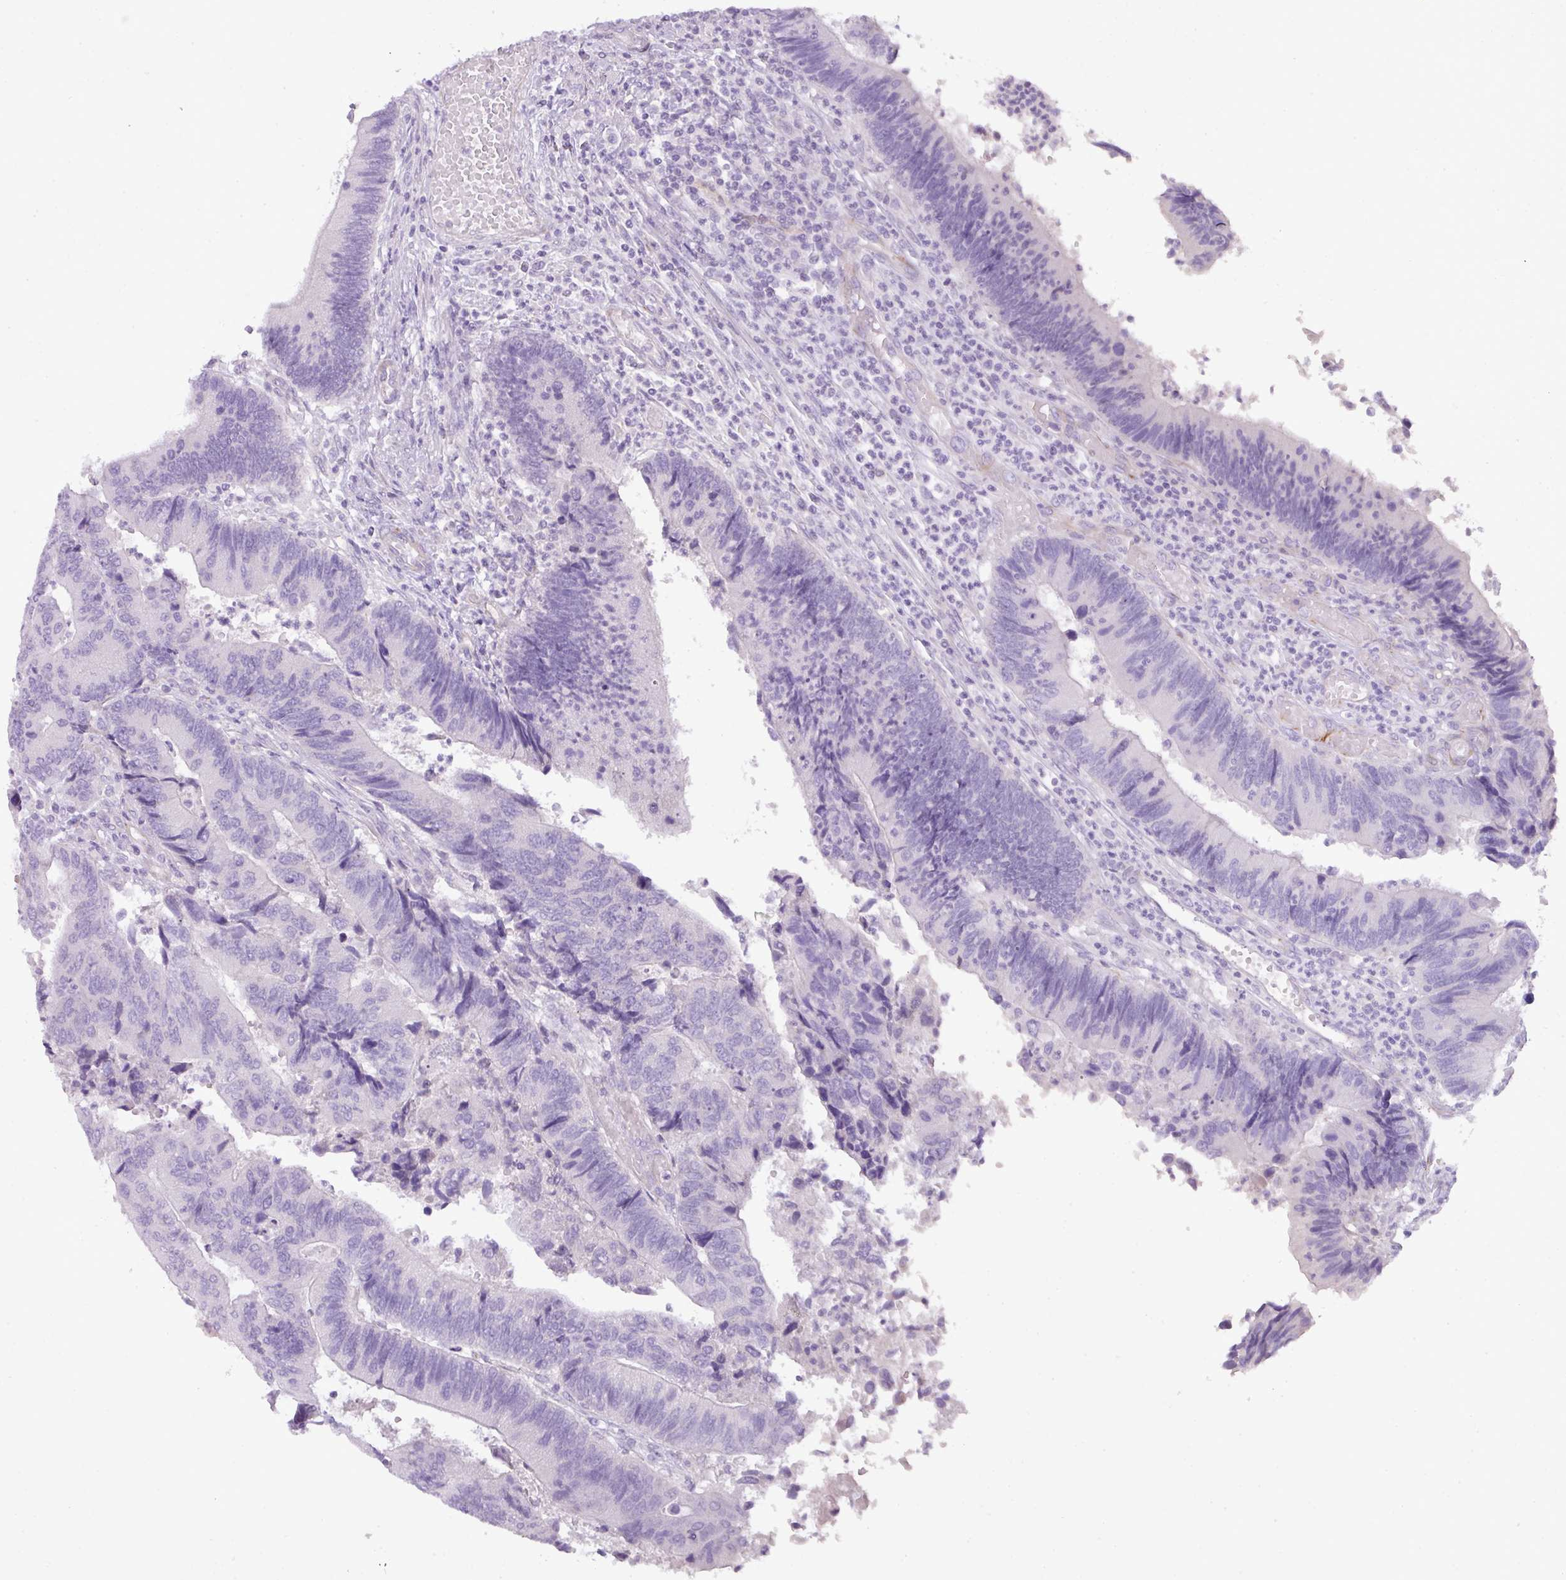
{"staining": {"intensity": "negative", "quantity": "none", "location": "none"}, "tissue": "colorectal cancer", "cell_type": "Tumor cells", "image_type": "cancer", "snomed": [{"axis": "morphology", "description": "Adenocarcinoma, NOS"}, {"axis": "topography", "description": "Colon"}], "caption": "Tumor cells are negative for brown protein staining in colorectal cancer. Brightfield microscopy of IHC stained with DAB (brown) and hematoxylin (blue), captured at high magnification.", "gene": "ENSG00000273748", "patient": {"sex": "female", "age": 67}}